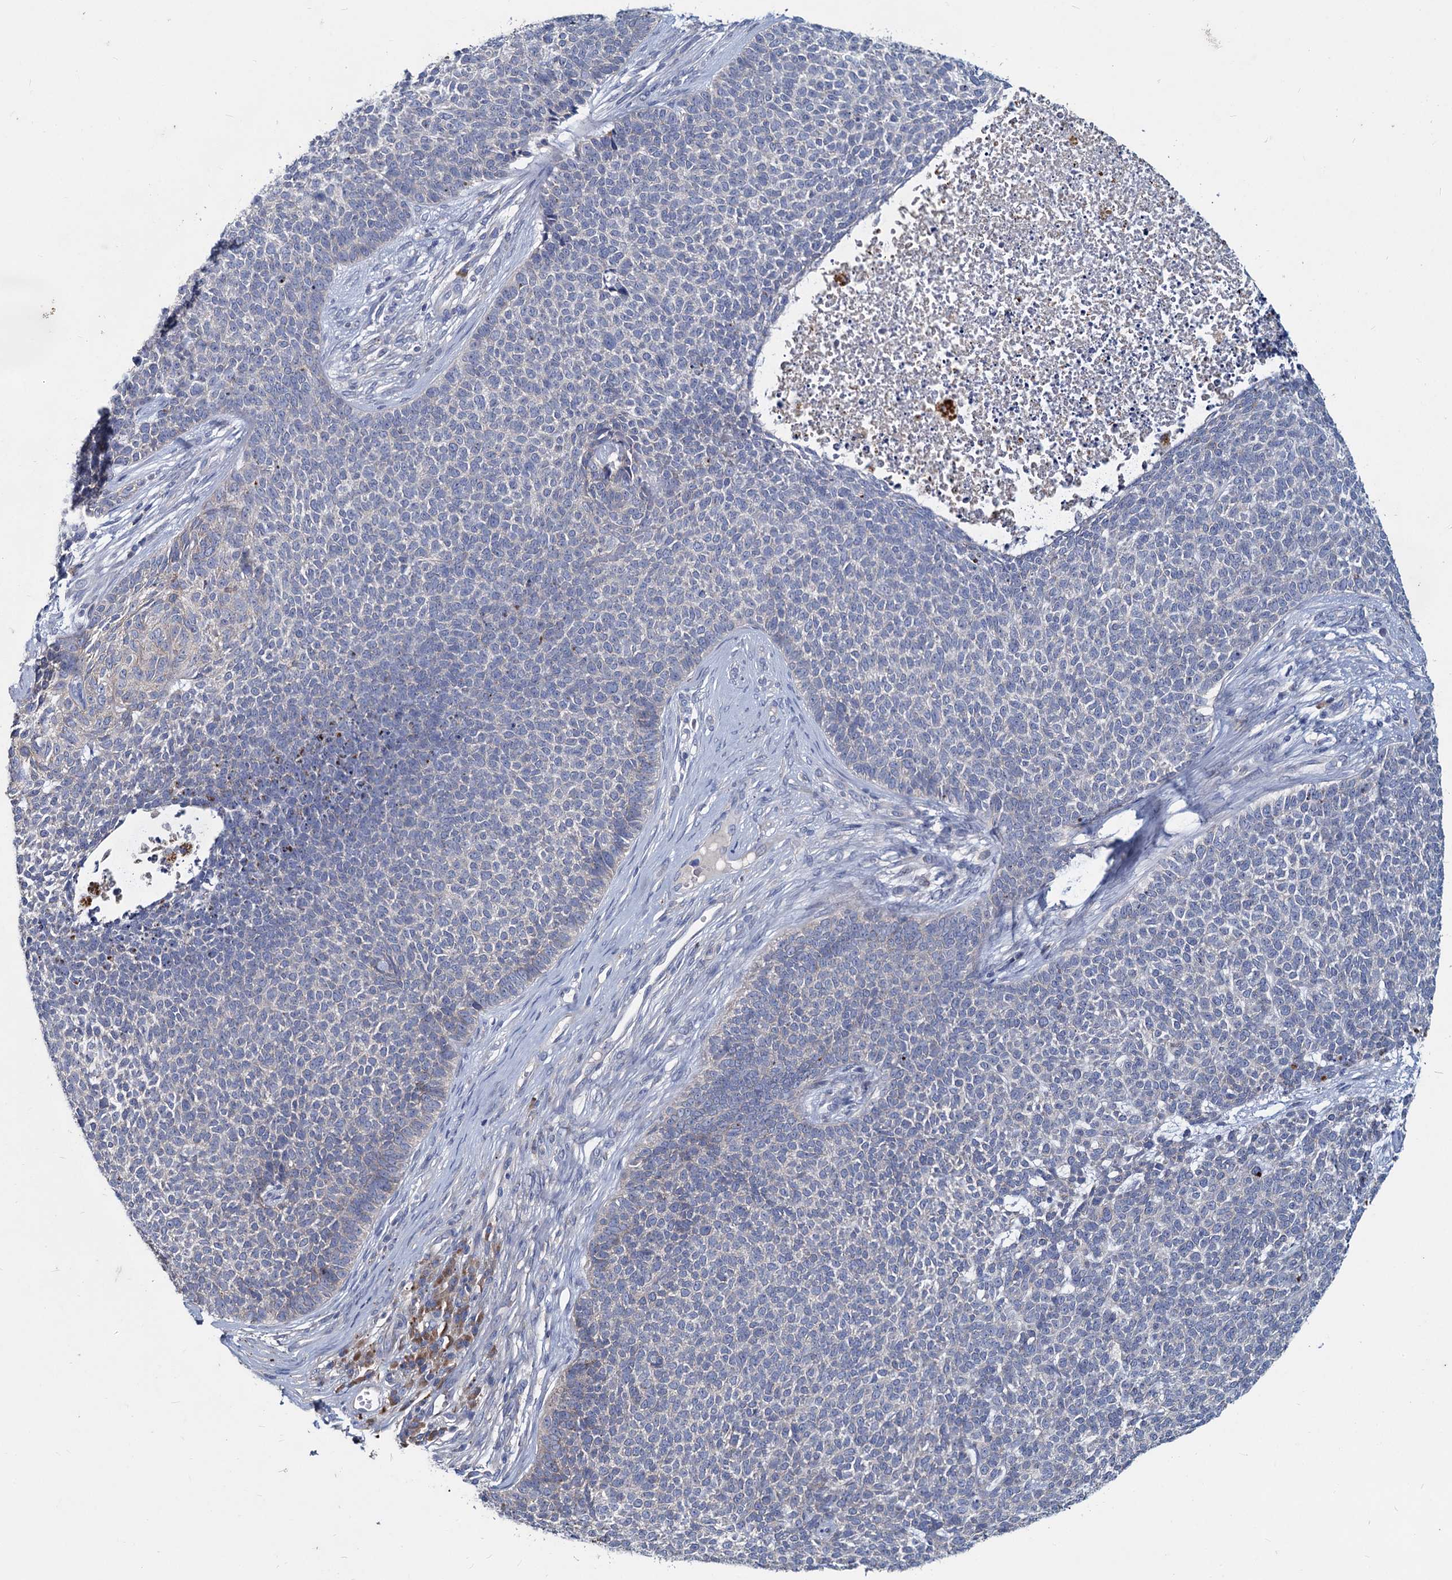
{"staining": {"intensity": "negative", "quantity": "none", "location": "none"}, "tissue": "skin cancer", "cell_type": "Tumor cells", "image_type": "cancer", "snomed": [{"axis": "morphology", "description": "Basal cell carcinoma"}, {"axis": "topography", "description": "Skin"}], "caption": "Immunohistochemical staining of human skin cancer shows no significant expression in tumor cells.", "gene": "TMX2", "patient": {"sex": "female", "age": 84}}